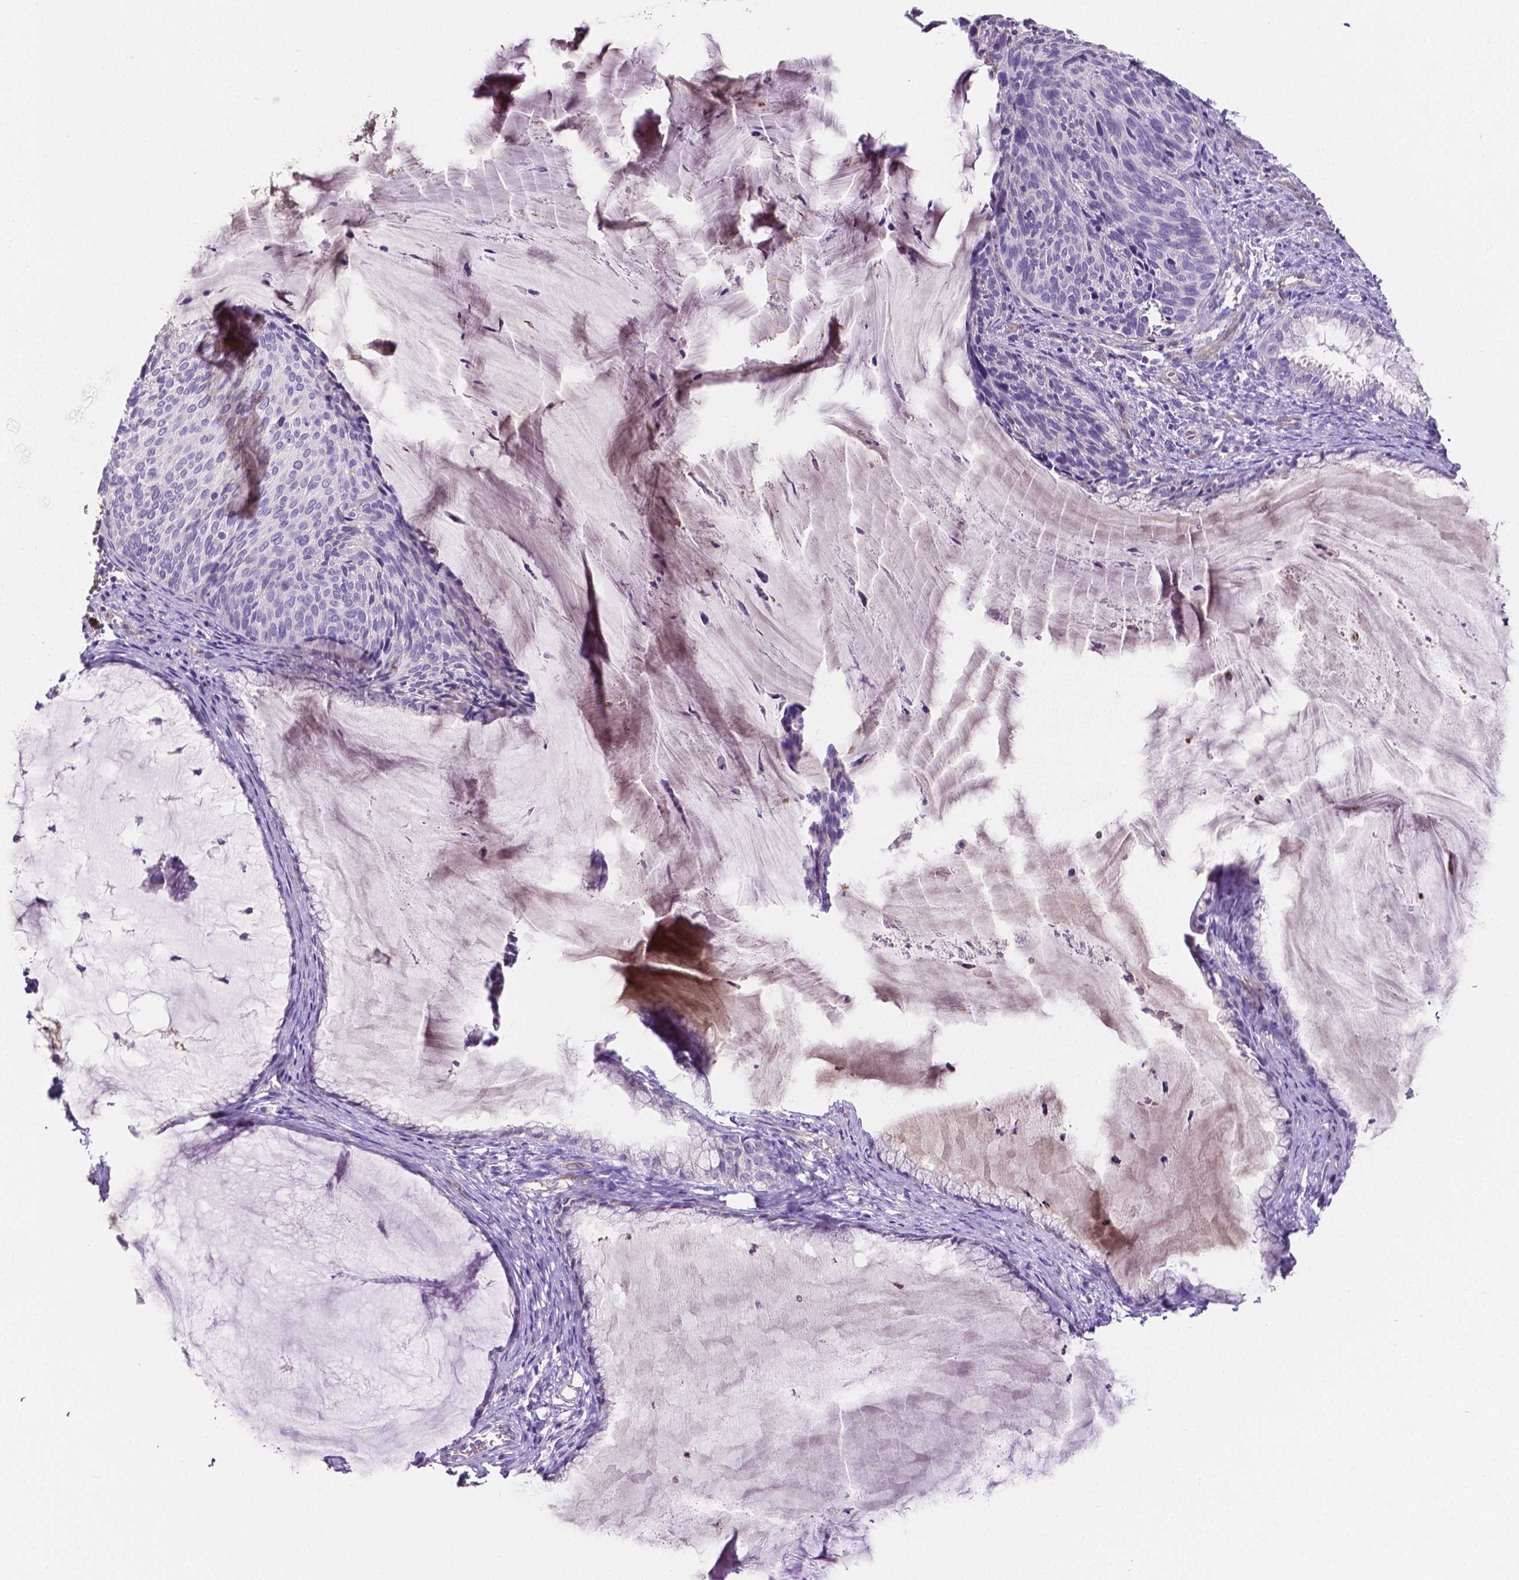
{"staining": {"intensity": "negative", "quantity": "none", "location": "none"}, "tissue": "cervical cancer", "cell_type": "Tumor cells", "image_type": "cancer", "snomed": [{"axis": "morphology", "description": "Squamous cell carcinoma, NOS"}, {"axis": "topography", "description": "Cervix"}], "caption": "A photomicrograph of cervical cancer (squamous cell carcinoma) stained for a protein reveals no brown staining in tumor cells. (DAB (3,3'-diaminobenzidine) immunohistochemistry (IHC), high magnification).", "gene": "MMP9", "patient": {"sex": "female", "age": 36}}